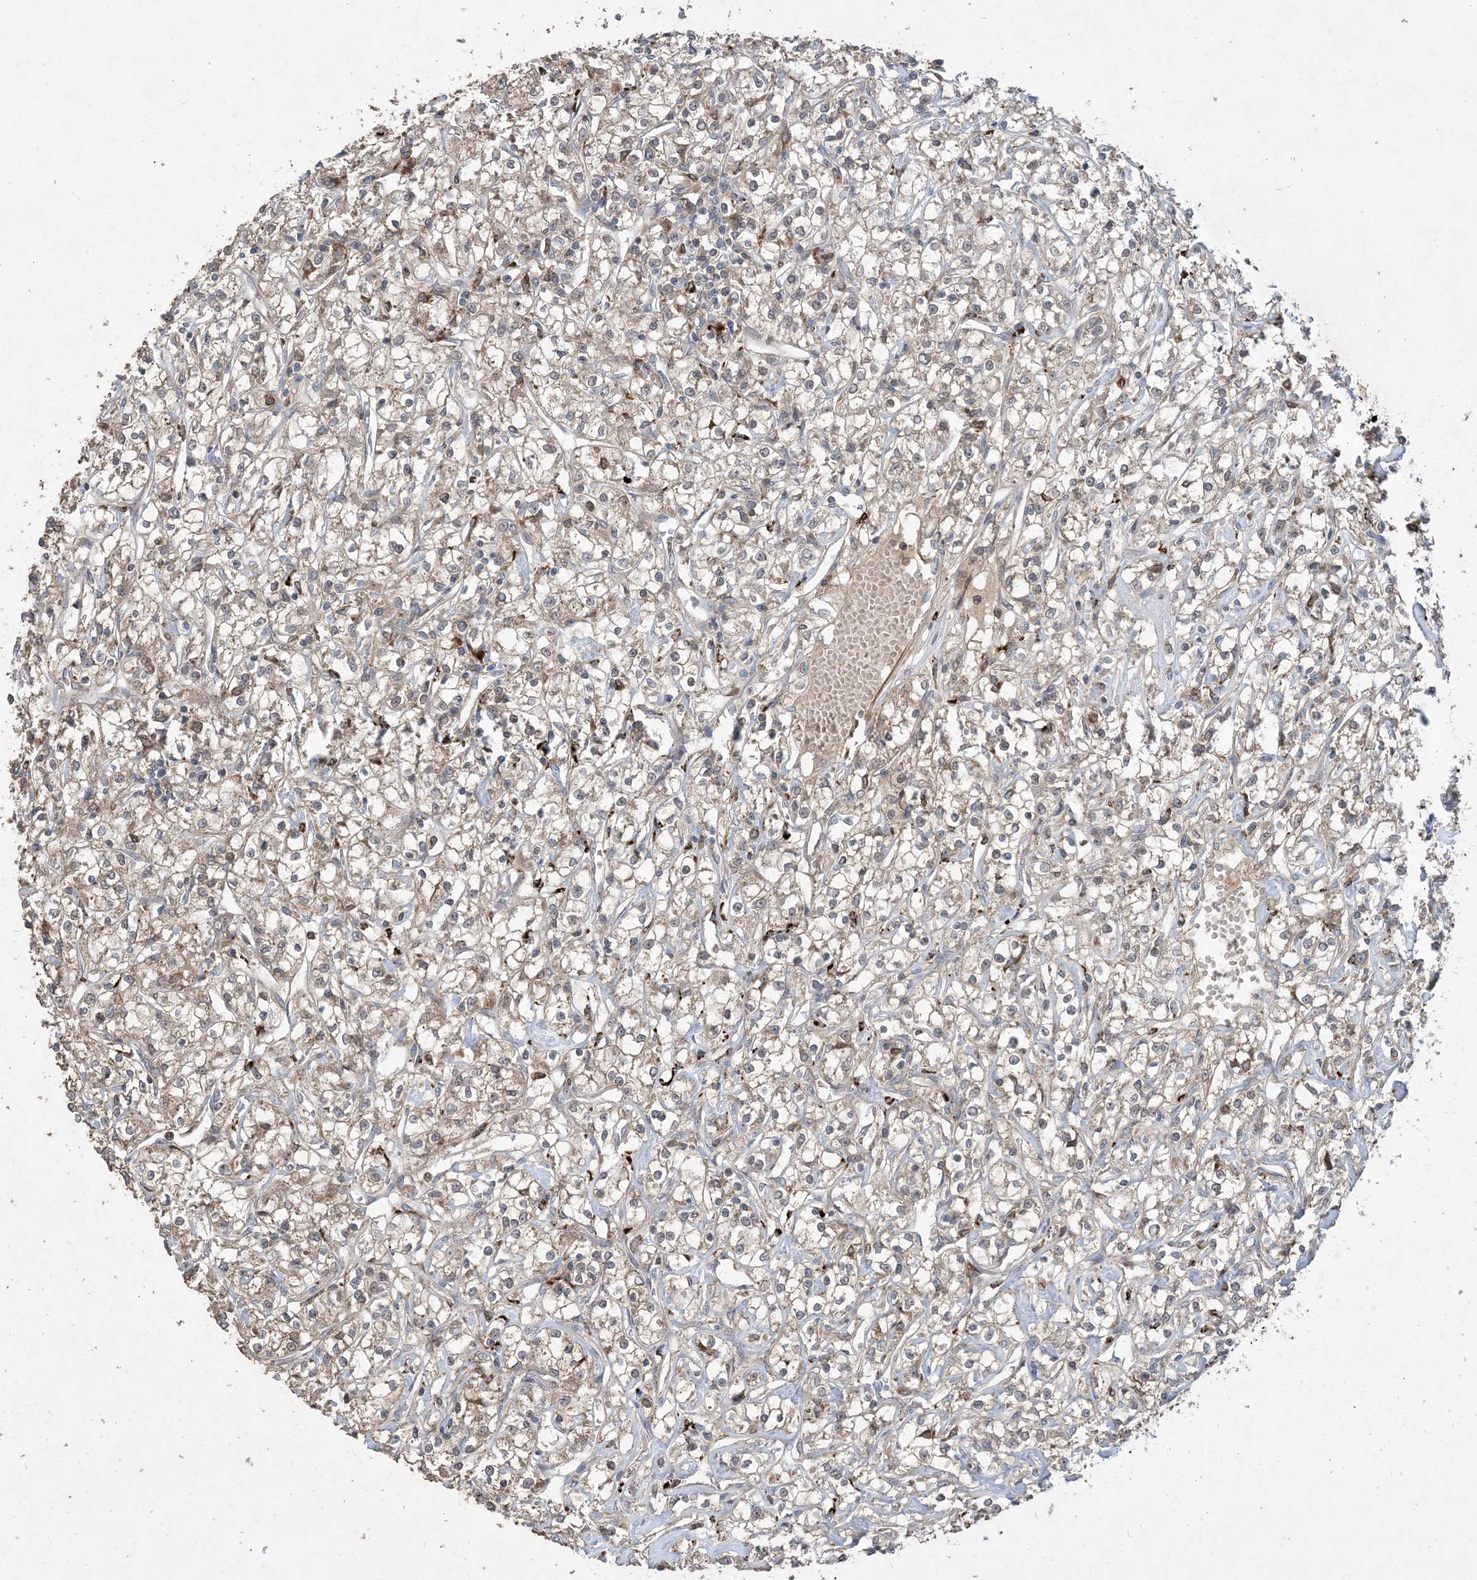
{"staining": {"intensity": "weak", "quantity": "25%-75%", "location": "cytoplasmic/membranous"}, "tissue": "renal cancer", "cell_type": "Tumor cells", "image_type": "cancer", "snomed": [{"axis": "morphology", "description": "Adenocarcinoma, NOS"}, {"axis": "topography", "description": "Kidney"}], "caption": "Renal cancer was stained to show a protein in brown. There is low levels of weak cytoplasmic/membranous positivity in about 25%-75% of tumor cells.", "gene": "MASP2", "patient": {"sex": "female", "age": 59}}